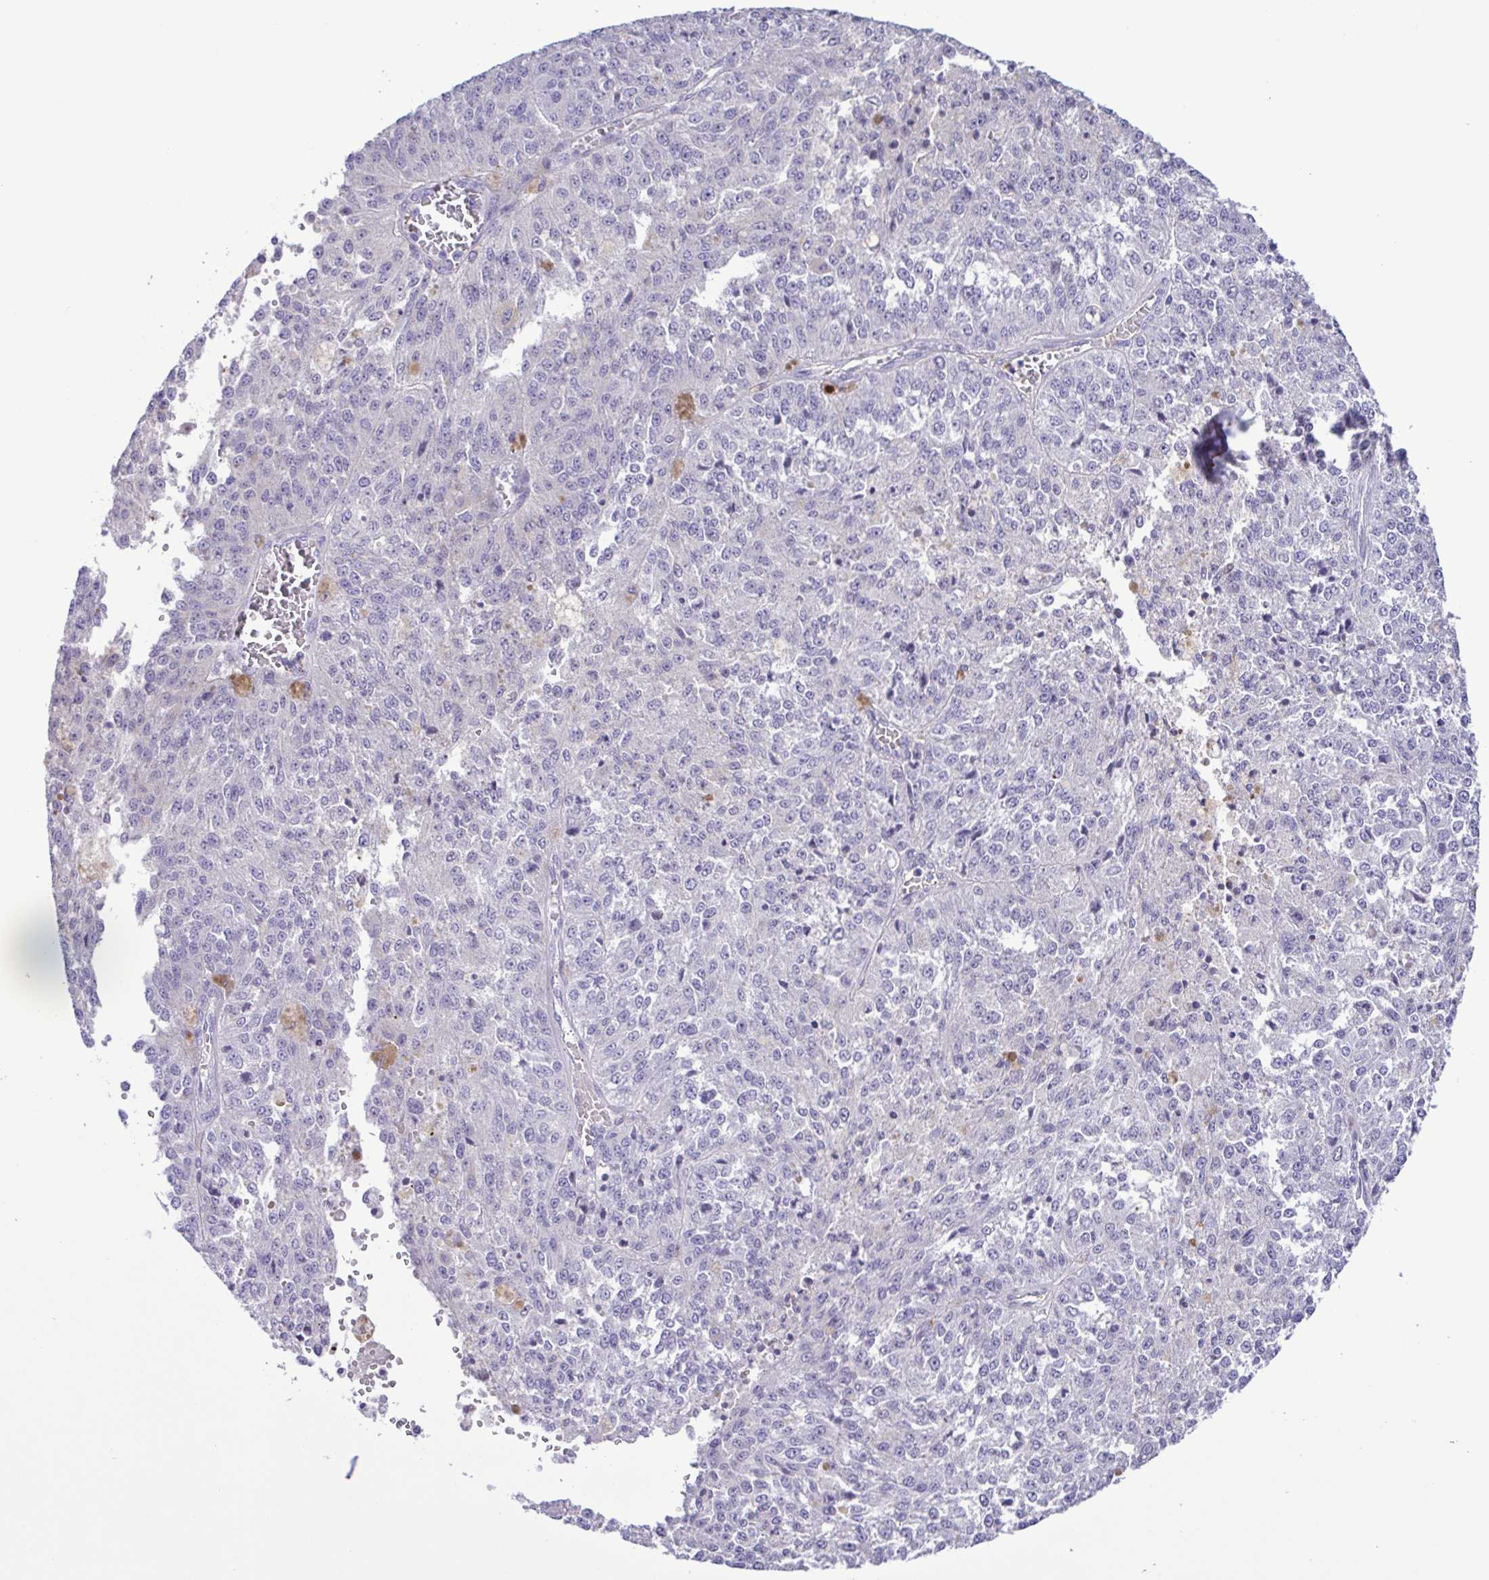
{"staining": {"intensity": "negative", "quantity": "none", "location": "none"}, "tissue": "melanoma", "cell_type": "Tumor cells", "image_type": "cancer", "snomed": [{"axis": "morphology", "description": "Malignant melanoma, Metastatic site"}, {"axis": "topography", "description": "Lymph node"}], "caption": "Tumor cells are negative for protein expression in human malignant melanoma (metastatic site). (DAB IHC with hematoxylin counter stain).", "gene": "GABBR2", "patient": {"sex": "female", "age": 64}}